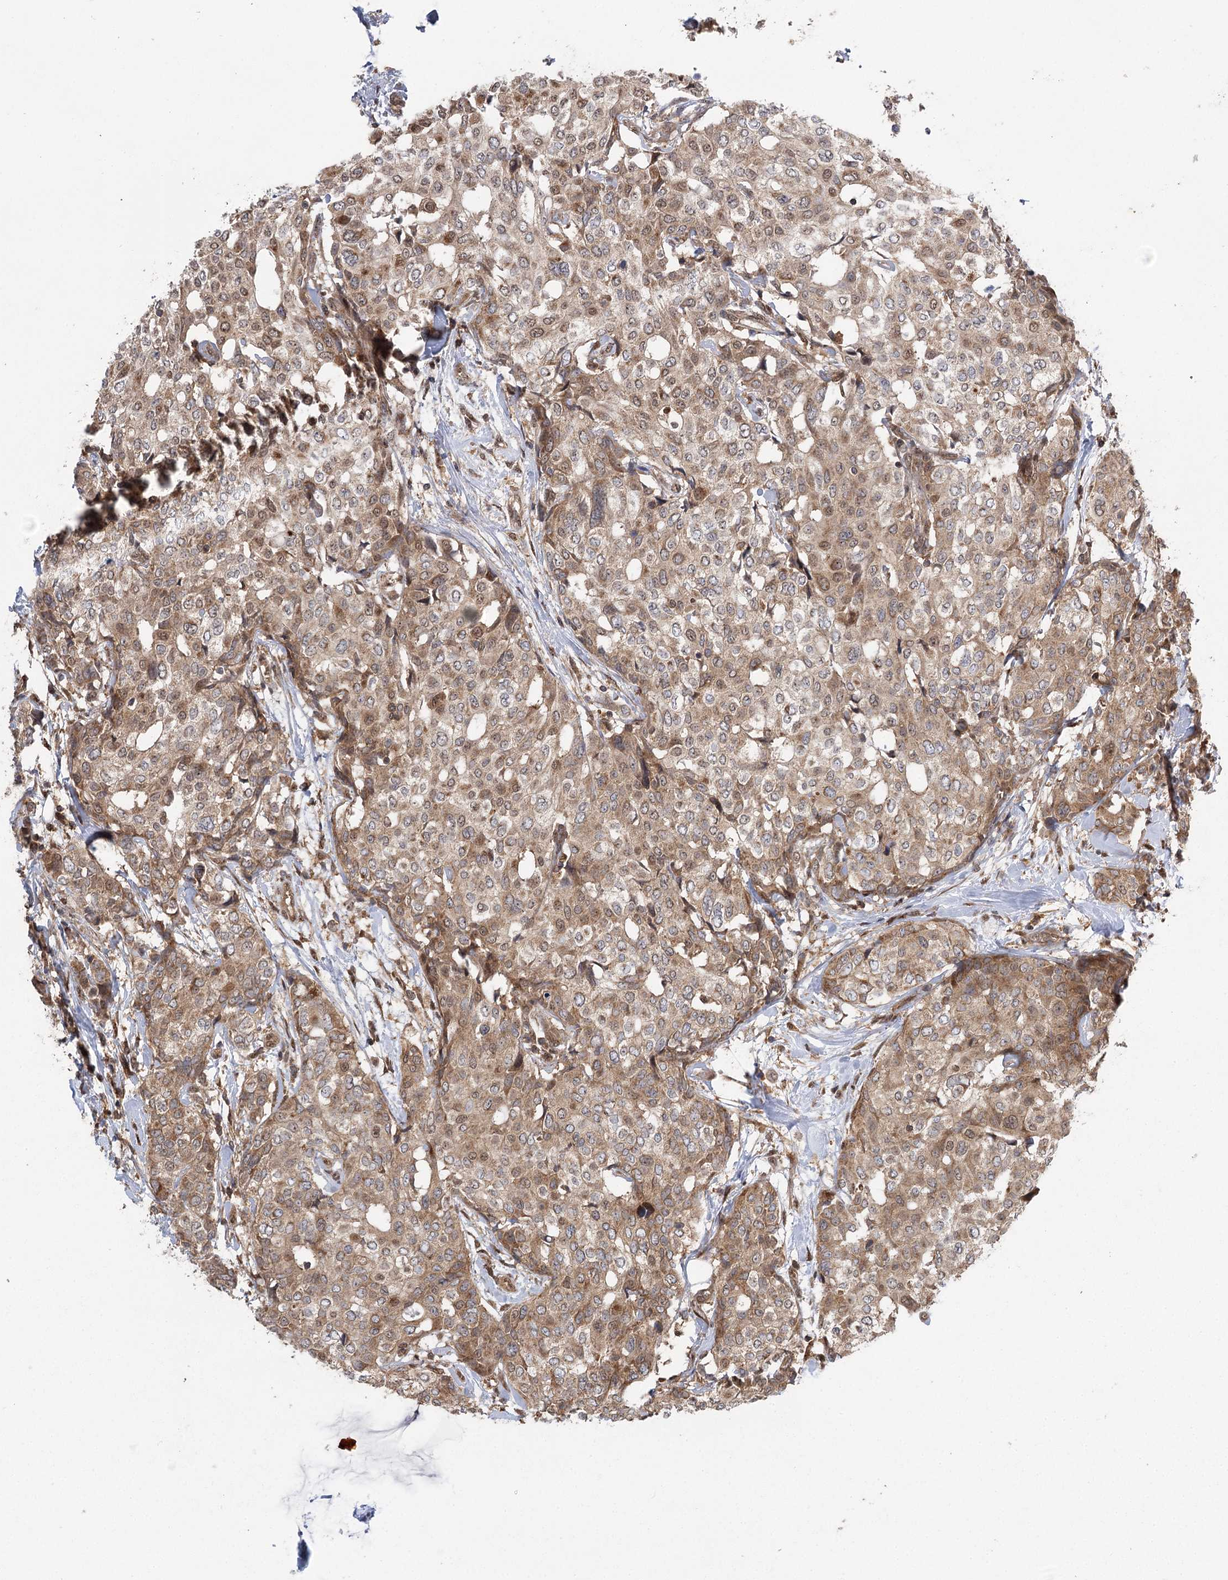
{"staining": {"intensity": "moderate", "quantity": ">75%", "location": "cytoplasmic/membranous"}, "tissue": "breast cancer", "cell_type": "Tumor cells", "image_type": "cancer", "snomed": [{"axis": "morphology", "description": "Lobular carcinoma"}, {"axis": "topography", "description": "Breast"}], "caption": "Immunohistochemical staining of human breast lobular carcinoma shows moderate cytoplasmic/membranous protein positivity in about >75% of tumor cells.", "gene": "C12orf4", "patient": {"sex": "female", "age": 51}}